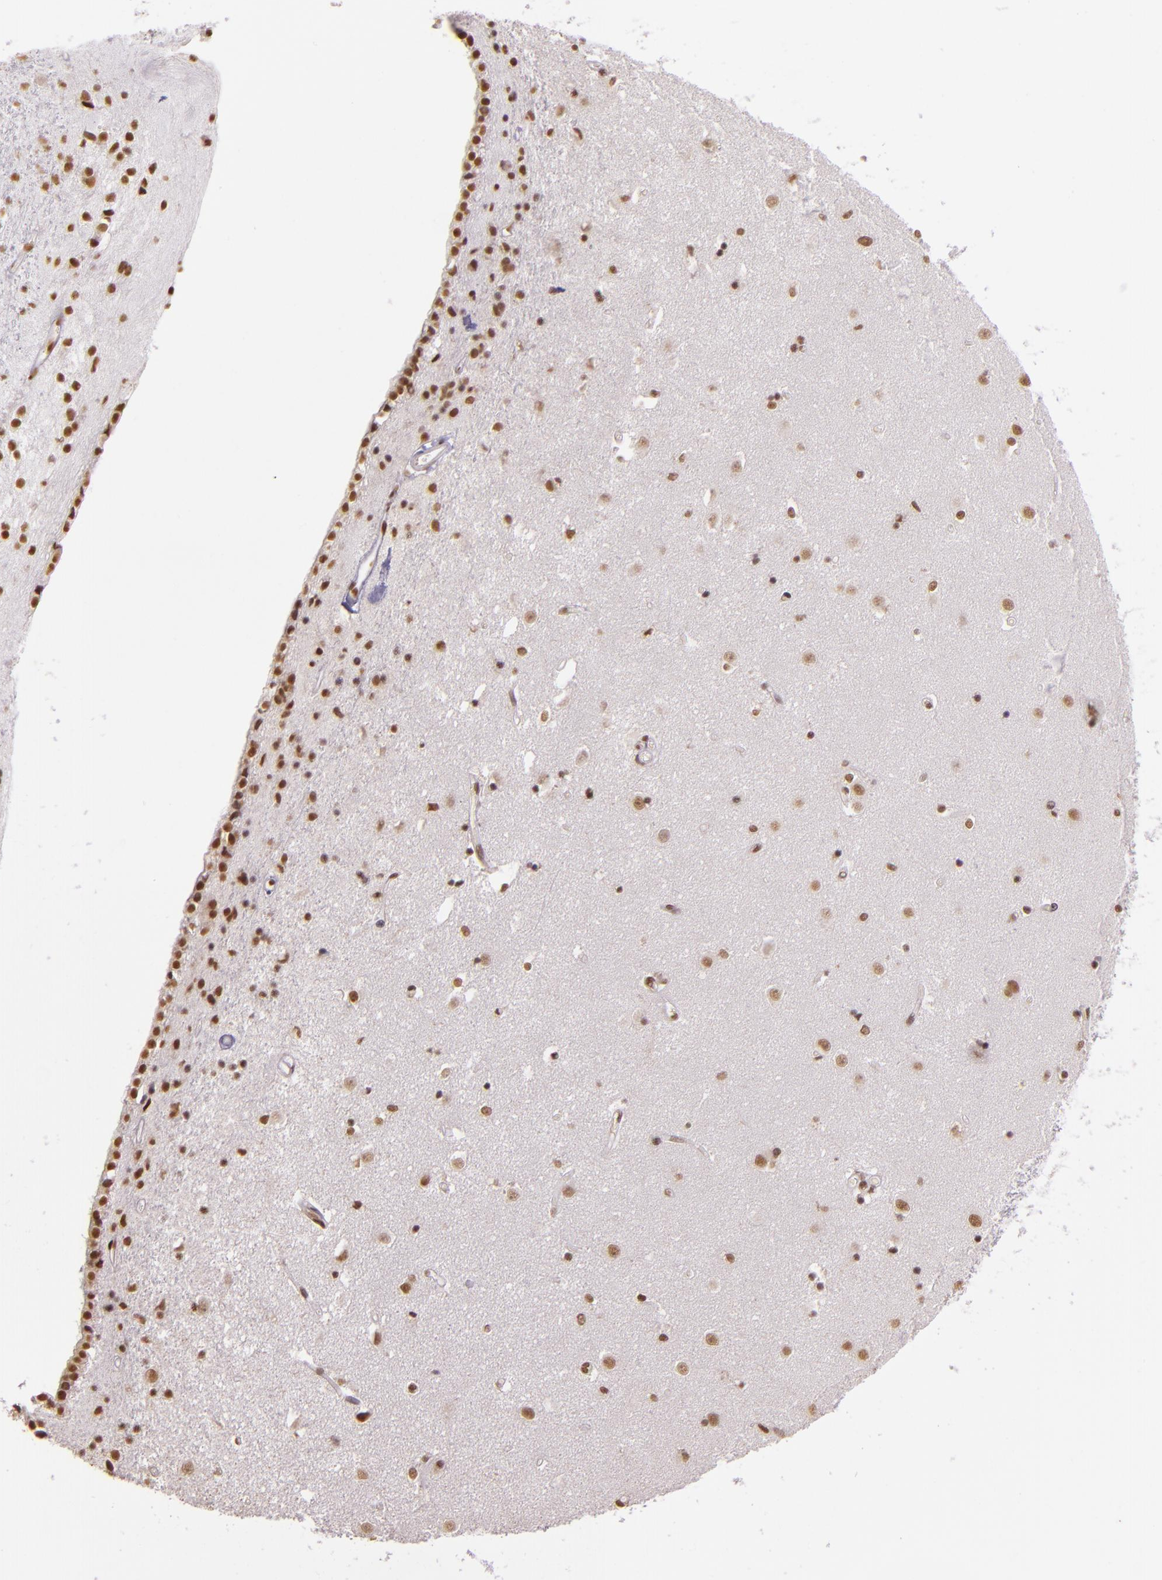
{"staining": {"intensity": "moderate", "quantity": ">75%", "location": "nuclear"}, "tissue": "caudate", "cell_type": "Glial cells", "image_type": "normal", "snomed": [{"axis": "morphology", "description": "Normal tissue, NOS"}, {"axis": "topography", "description": "Lateral ventricle wall"}], "caption": "A high-resolution histopathology image shows immunohistochemistry staining of benign caudate, which demonstrates moderate nuclear expression in approximately >75% of glial cells.", "gene": "USF1", "patient": {"sex": "female", "age": 54}}